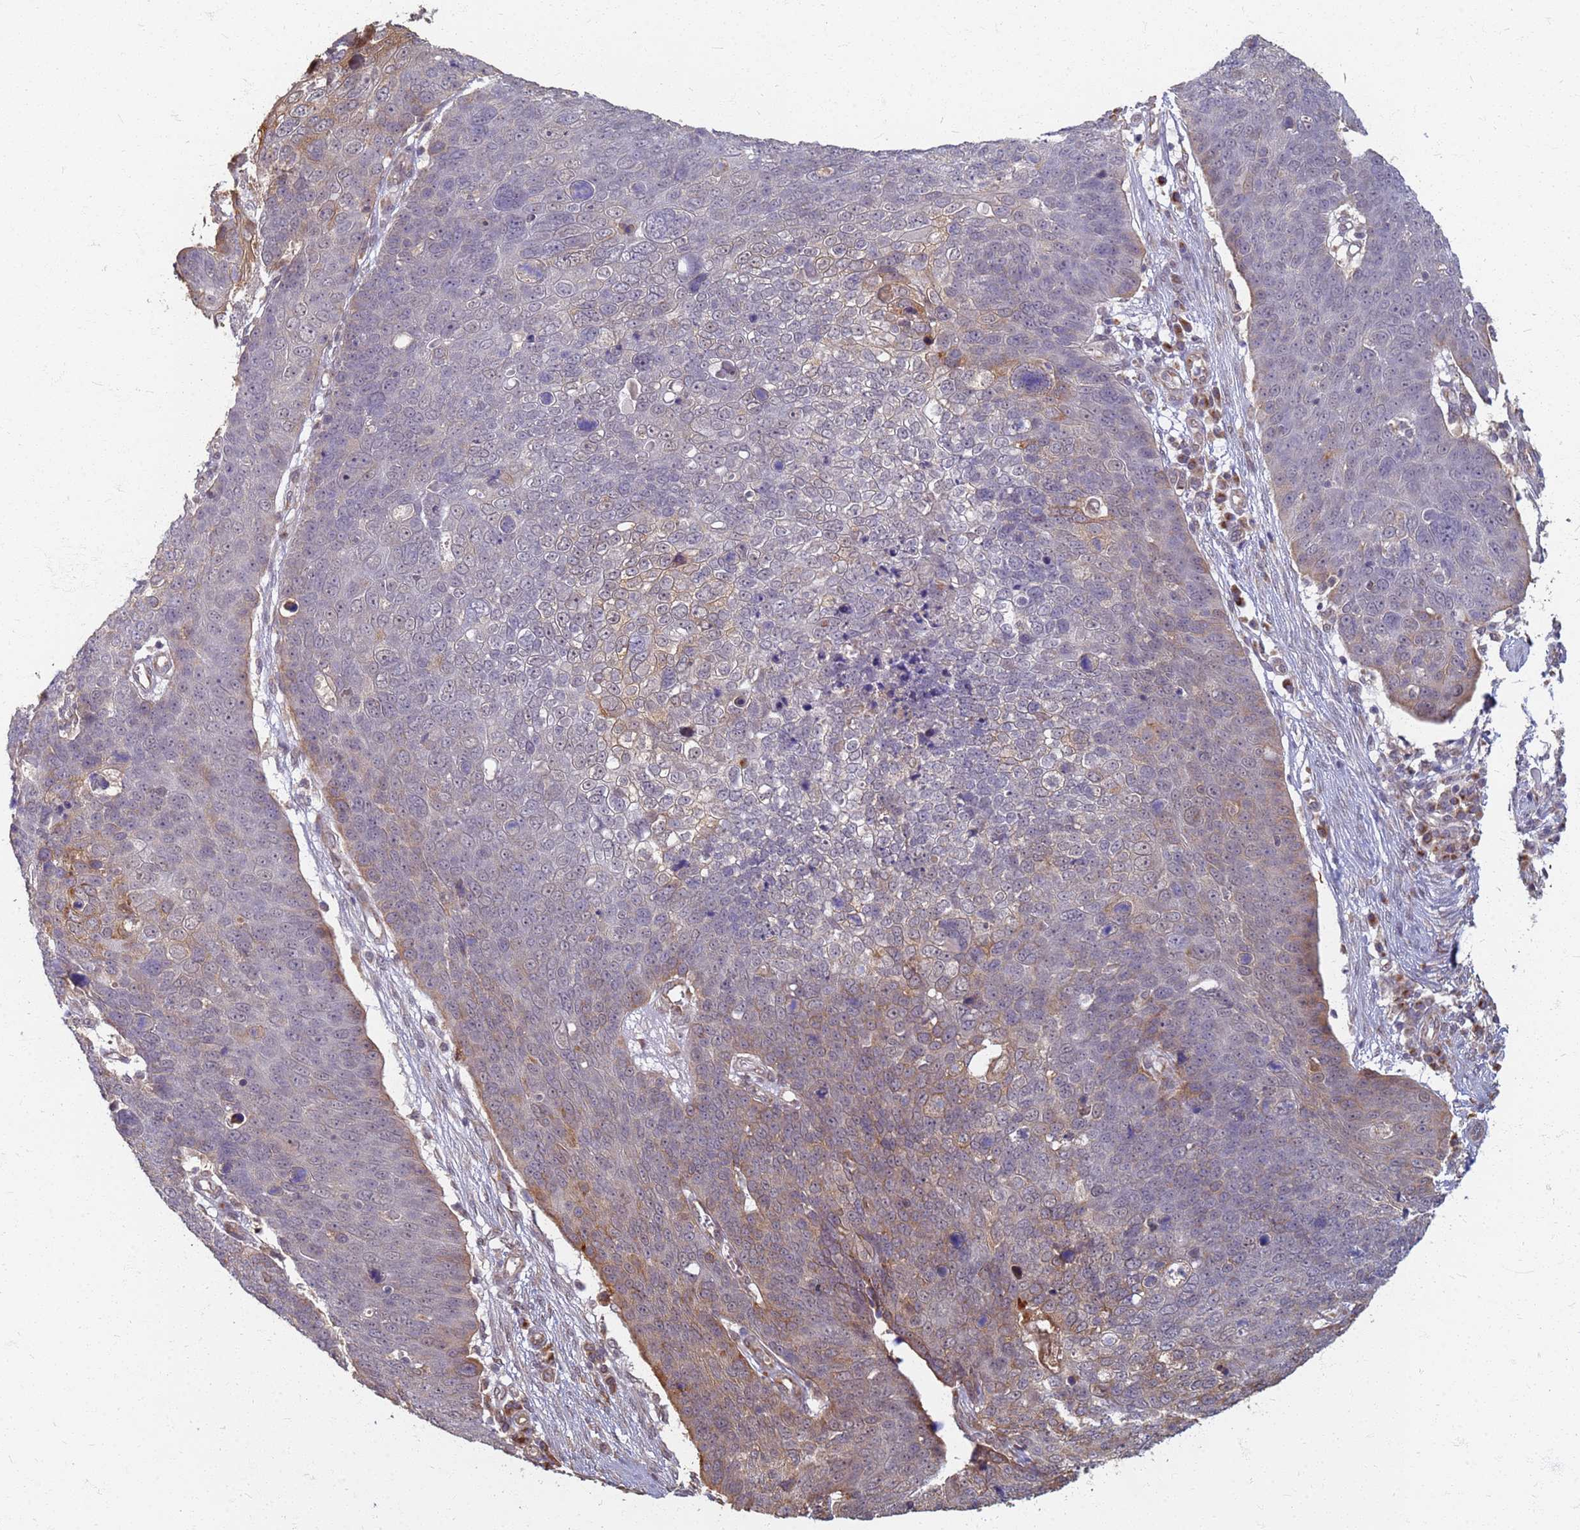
{"staining": {"intensity": "moderate", "quantity": "<25%", "location": "cytoplasmic/membranous"}, "tissue": "skin cancer", "cell_type": "Tumor cells", "image_type": "cancer", "snomed": [{"axis": "morphology", "description": "Squamous cell carcinoma, NOS"}, {"axis": "topography", "description": "Skin"}], "caption": "DAB (3,3'-diaminobenzidine) immunohistochemical staining of human skin squamous cell carcinoma shows moderate cytoplasmic/membranous protein positivity in approximately <25% of tumor cells.", "gene": "ITGB4", "patient": {"sex": "male", "age": 71}}